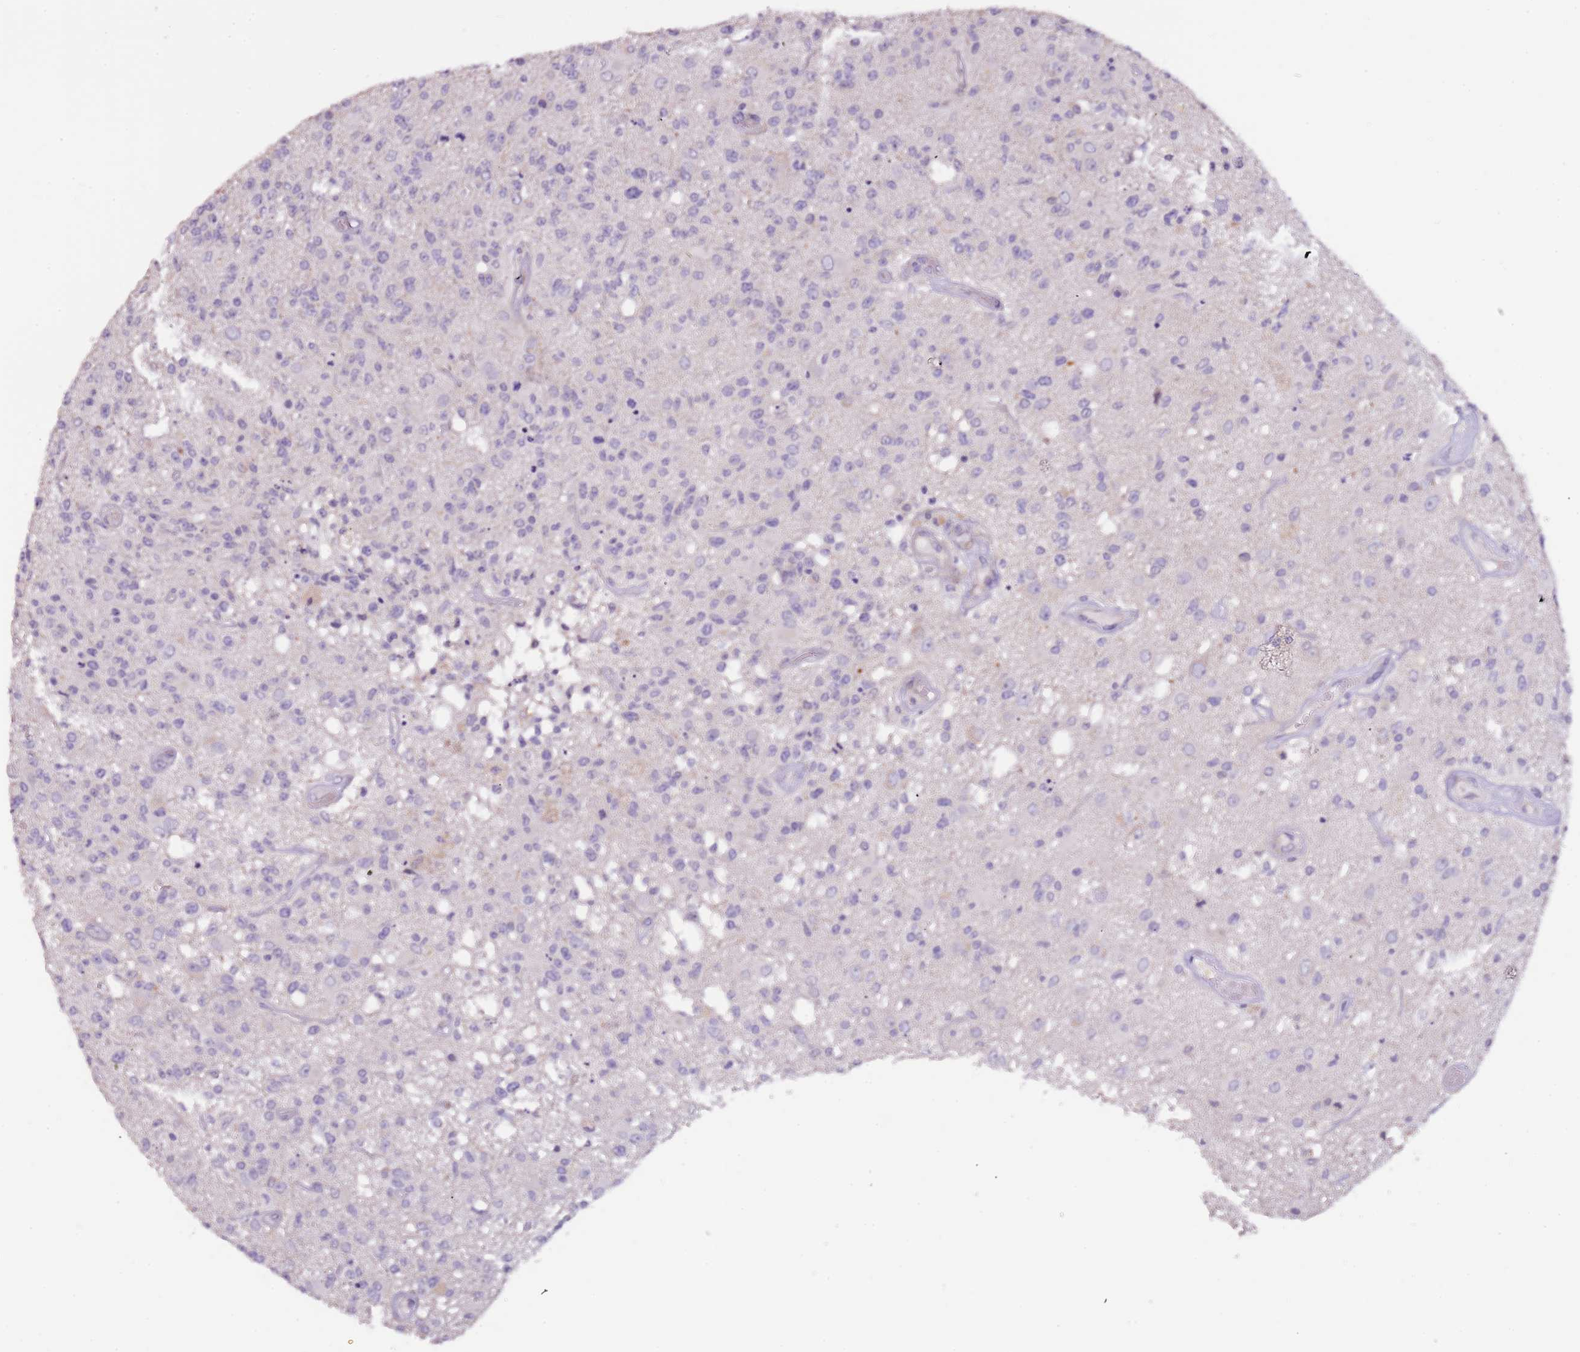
{"staining": {"intensity": "negative", "quantity": "none", "location": "none"}, "tissue": "glioma", "cell_type": "Tumor cells", "image_type": "cancer", "snomed": [{"axis": "morphology", "description": "Glioma, malignant, High grade"}, {"axis": "morphology", "description": "Glioblastoma, NOS"}, {"axis": "topography", "description": "Brain"}], "caption": "The micrograph shows no staining of tumor cells in high-grade glioma (malignant).", "gene": "NKX2-3", "patient": {"sex": "male", "age": 60}}